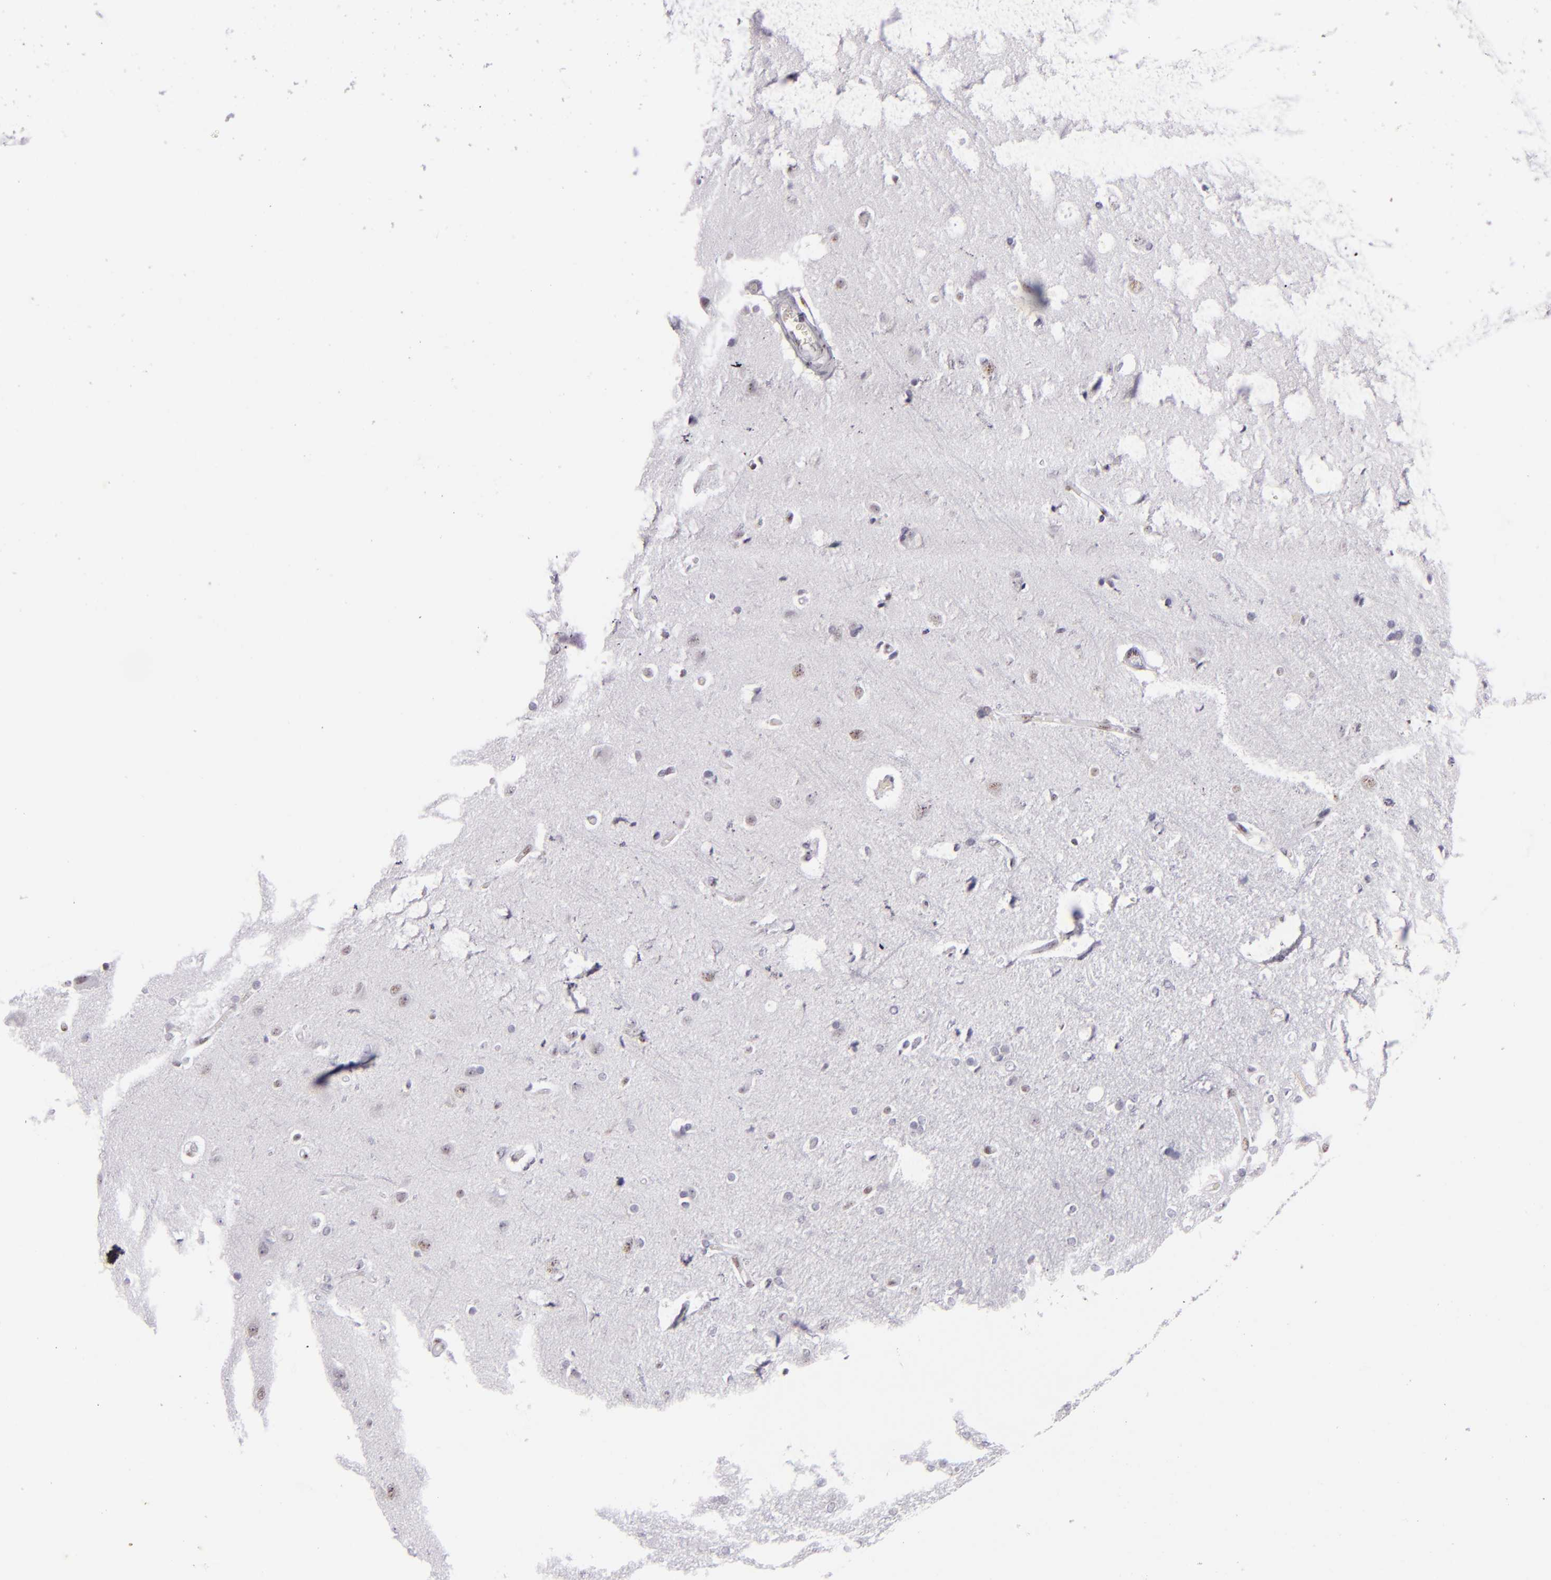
{"staining": {"intensity": "moderate", "quantity": "25%-75%", "location": "nuclear"}, "tissue": "cerebral cortex", "cell_type": "Endothelial cells", "image_type": "normal", "snomed": [{"axis": "morphology", "description": "Normal tissue, NOS"}, {"axis": "topography", "description": "Cerebral cortex"}], "caption": "Brown immunohistochemical staining in unremarkable human cerebral cortex demonstrates moderate nuclear staining in about 25%-75% of endothelial cells. The protein is stained brown, and the nuclei are stained in blue (DAB (3,3'-diaminobenzidine) IHC with brightfield microscopy, high magnification).", "gene": "TOP3A", "patient": {"sex": "female", "age": 54}}